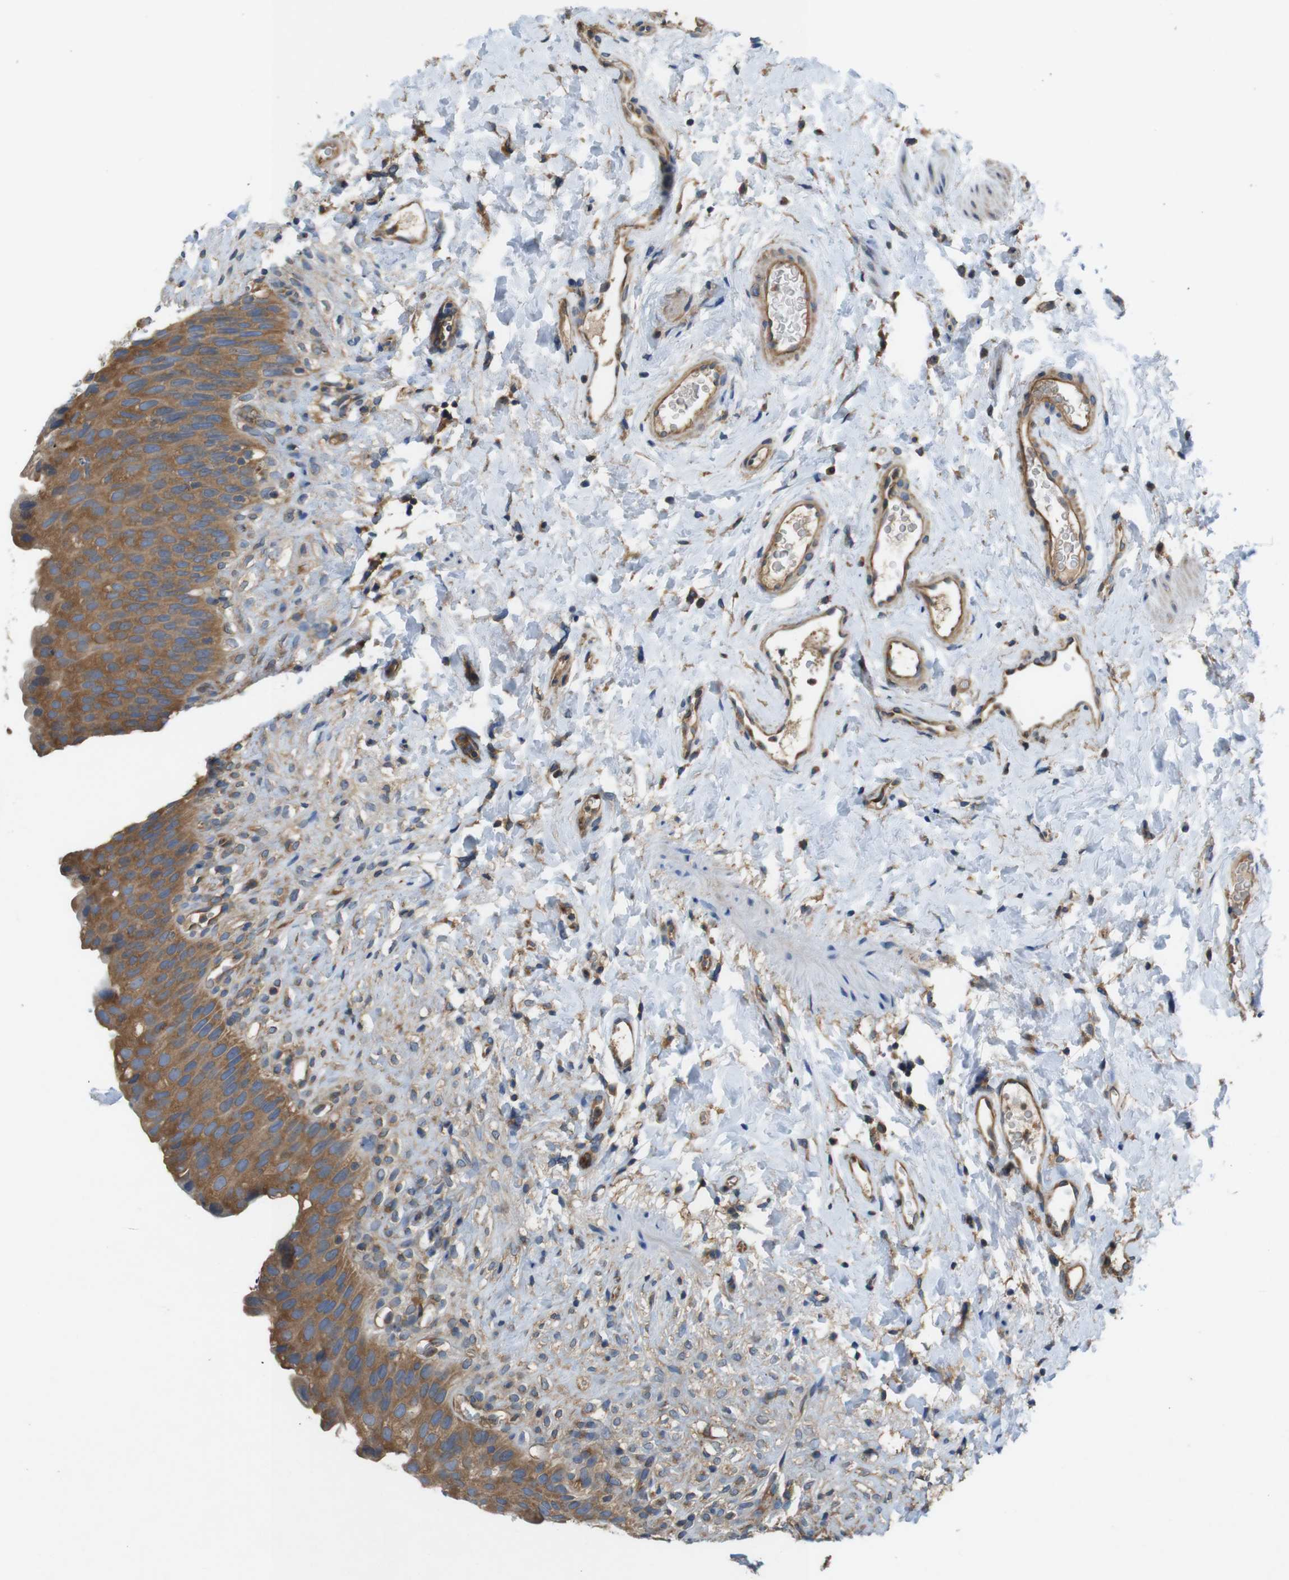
{"staining": {"intensity": "moderate", "quantity": ">75%", "location": "cytoplasmic/membranous"}, "tissue": "urinary bladder", "cell_type": "Urothelial cells", "image_type": "normal", "snomed": [{"axis": "morphology", "description": "Normal tissue, NOS"}, {"axis": "topography", "description": "Urinary bladder"}], "caption": "Human urinary bladder stained with a brown dye demonstrates moderate cytoplasmic/membranous positive positivity in approximately >75% of urothelial cells.", "gene": "DCTN1", "patient": {"sex": "female", "age": 79}}